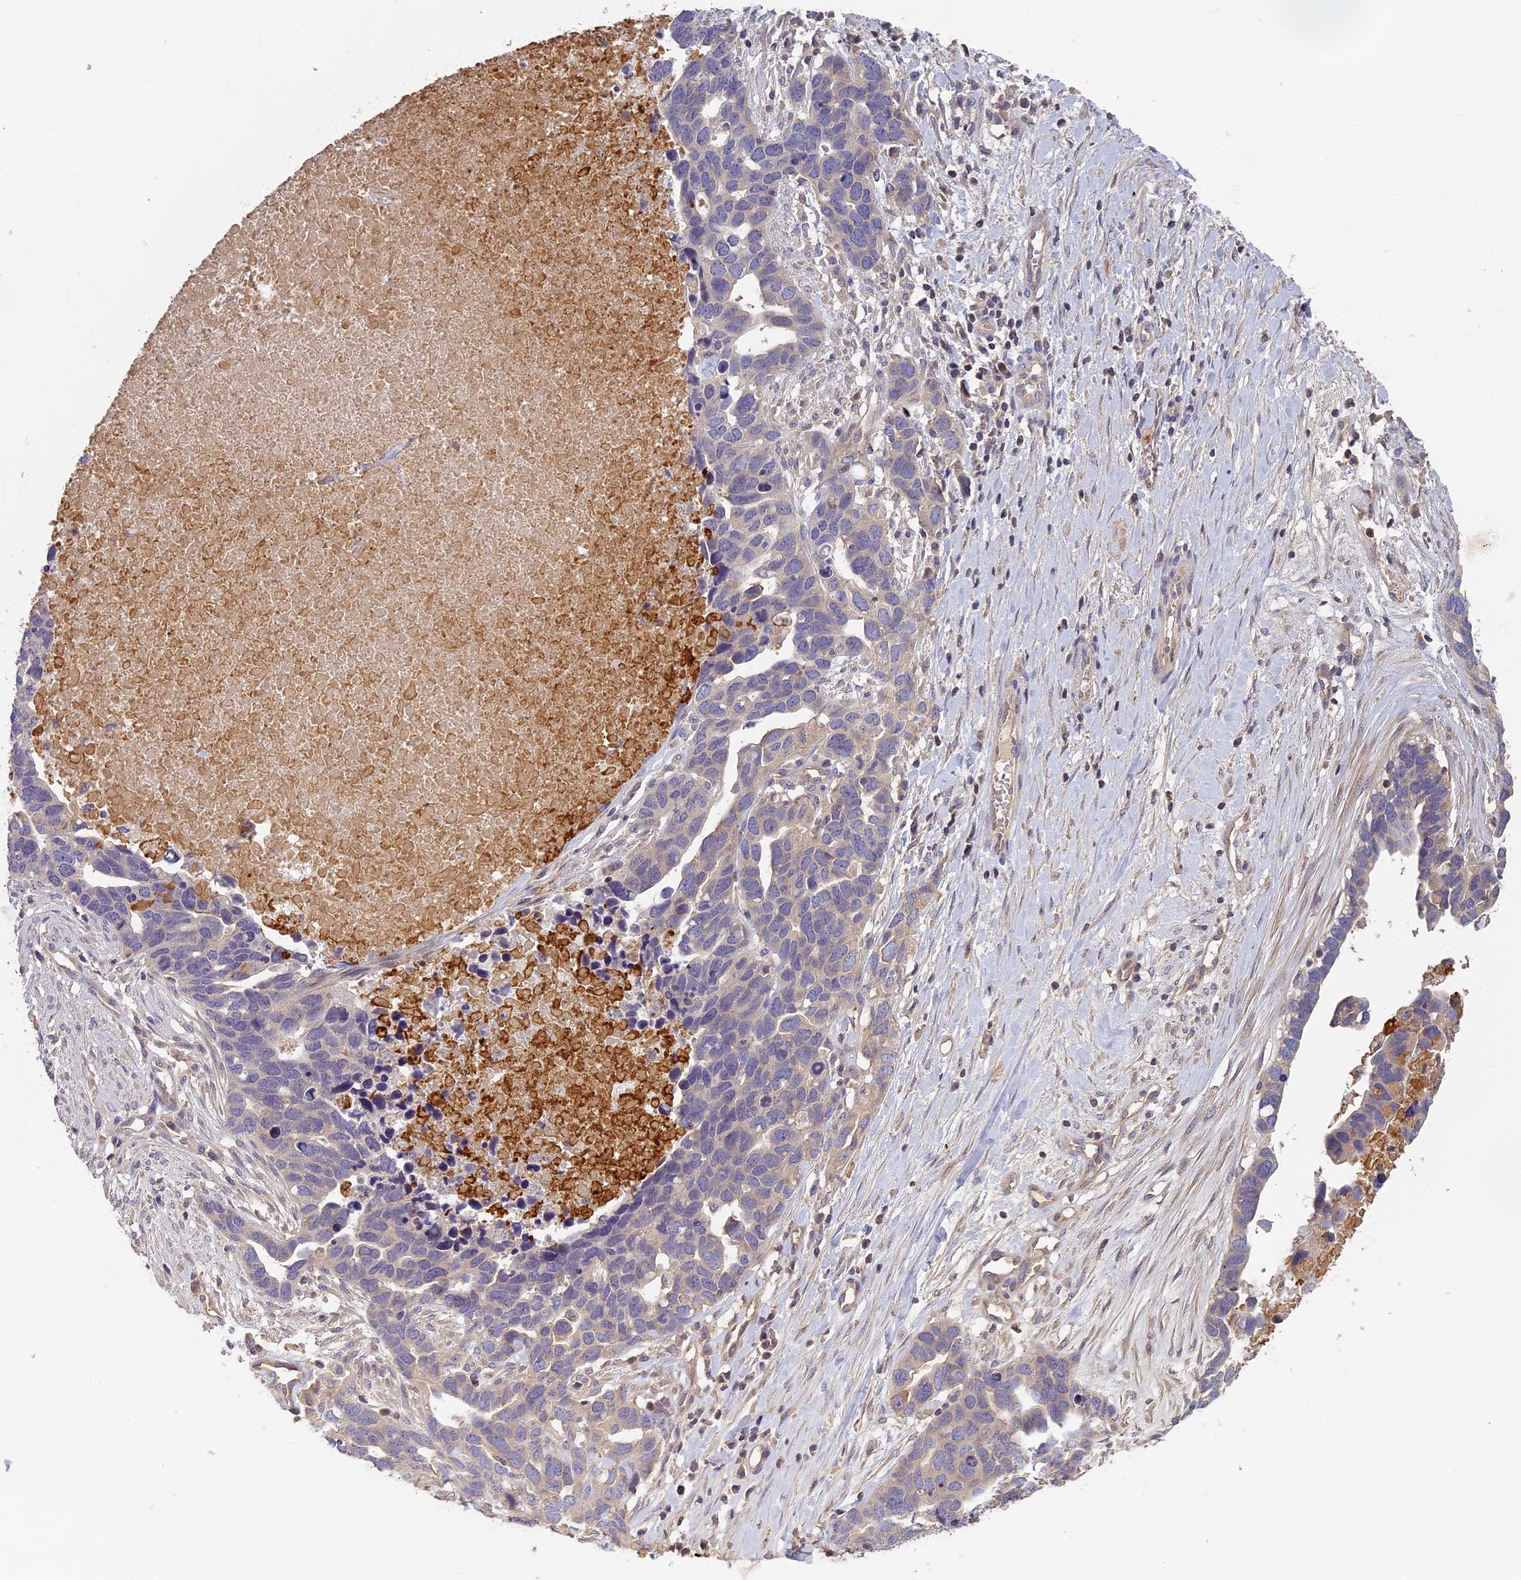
{"staining": {"intensity": "negative", "quantity": "none", "location": "none"}, "tissue": "ovarian cancer", "cell_type": "Tumor cells", "image_type": "cancer", "snomed": [{"axis": "morphology", "description": "Cystadenocarcinoma, serous, NOS"}, {"axis": "topography", "description": "Ovary"}], "caption": "IHC micrograph of neoplastic tissue: human ovarian serous cystadenocarcinoma stained with DAB exhibits no significant protein staining in tumor cells. (DAB immunohistochemistry (IHC), high magnification).", "gene": "AP4E1", "patient": {"sex": "female", "age": 54}}